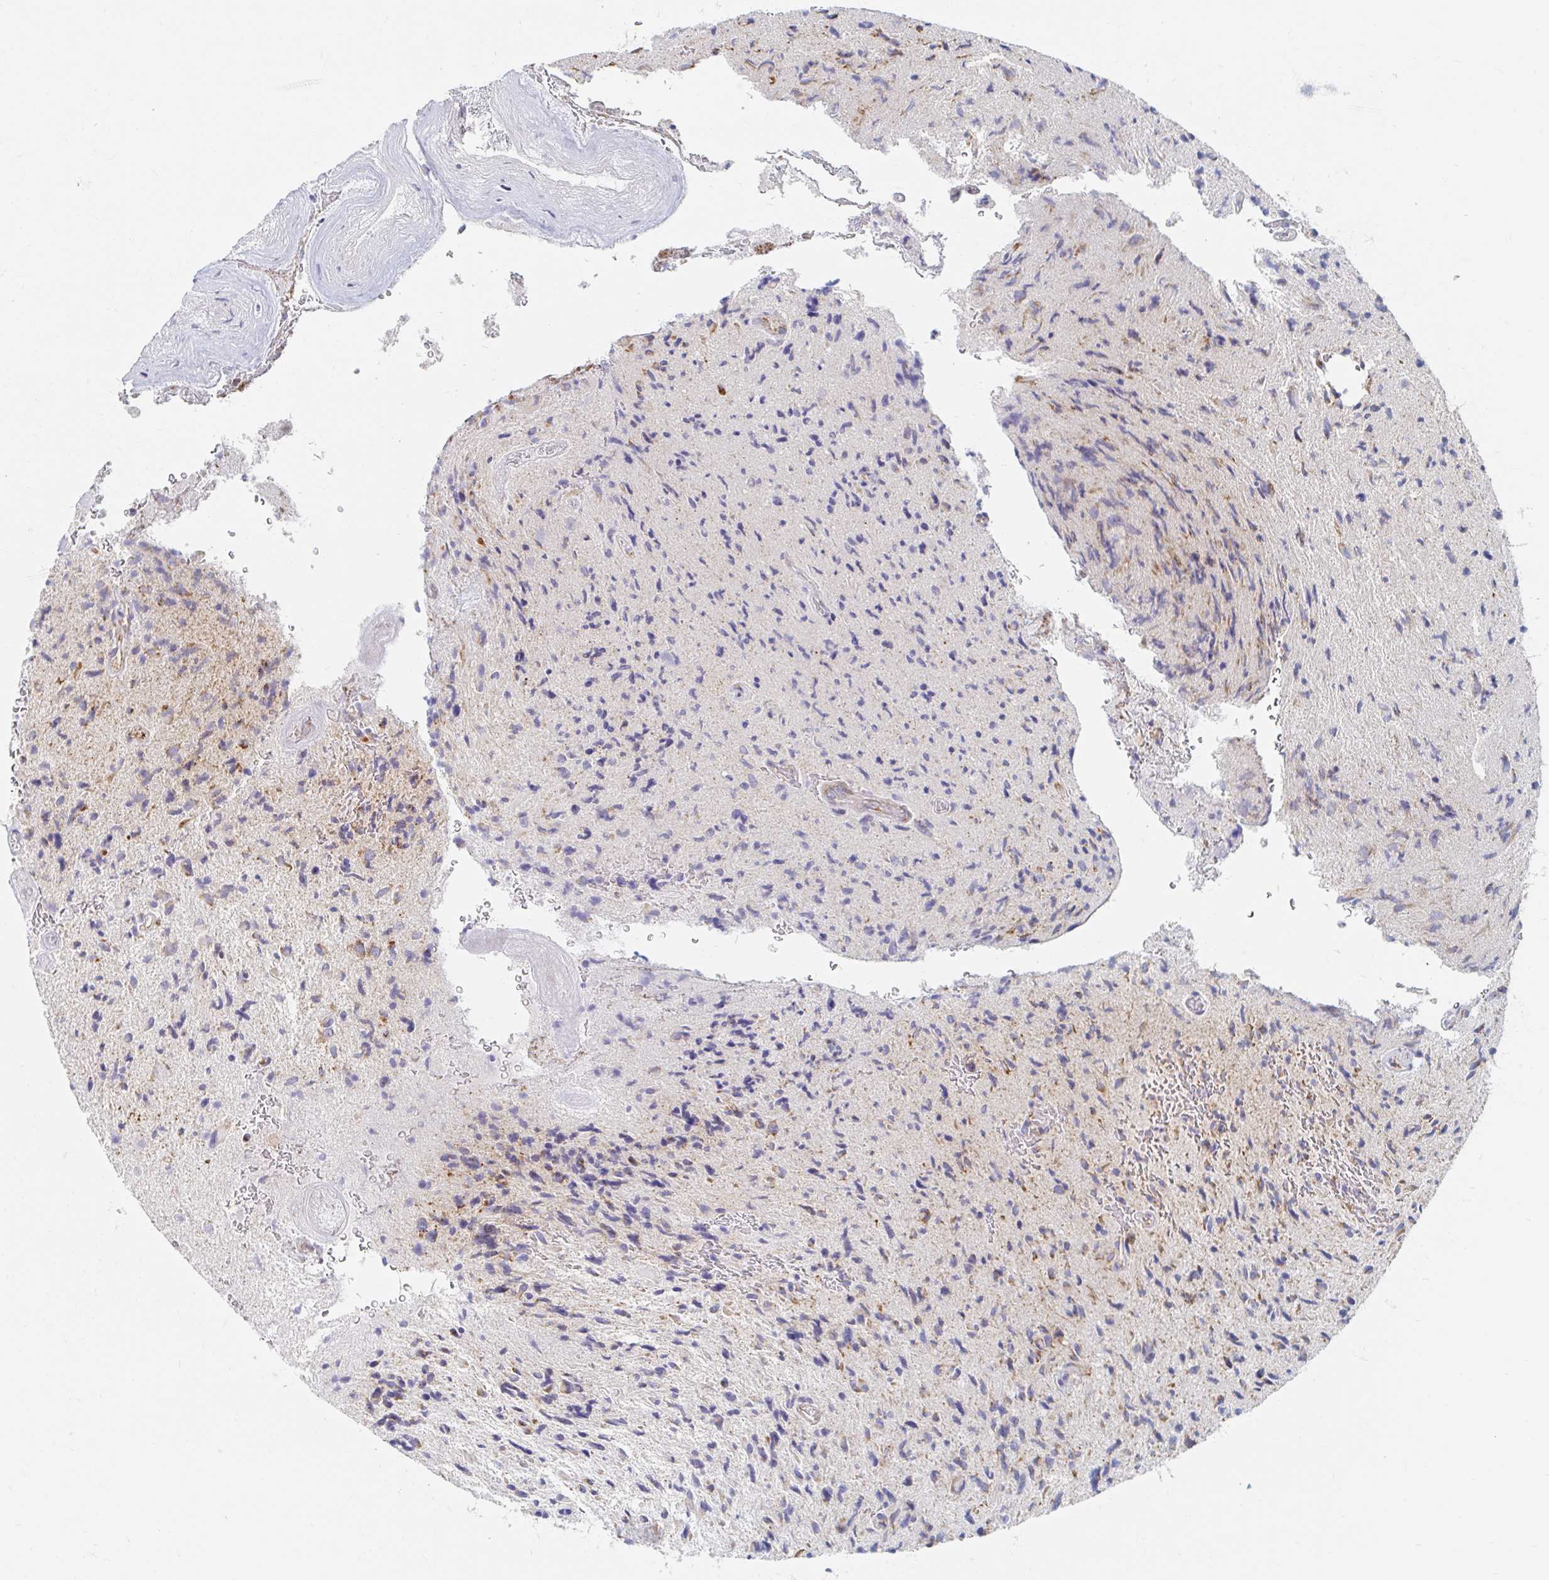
{"staining": {"intensity": "moderate", "quantity": "25%-75%", "location": "cytoplasmic/membranous"}, "tissue": "glioma", "cell_type": "Tumor cells", "image_type": "cancer", "snomed": [{"axis": "morphology", "description": "Glioma, malignant, High grade"}, {"axis": "topography", "description": "Brain"}], "caption": "A histopathology image of malignant high-grade glioma stained for a protein demonstrates moderate cytoplasmic/membranous brown staining in tumor cells. Immunohistochemistry (ihc) stains the protein of interest in brown and the nuclei are stained blue.", "gene": "MAVS", "patient": {"sex": "male", "age": 54}}